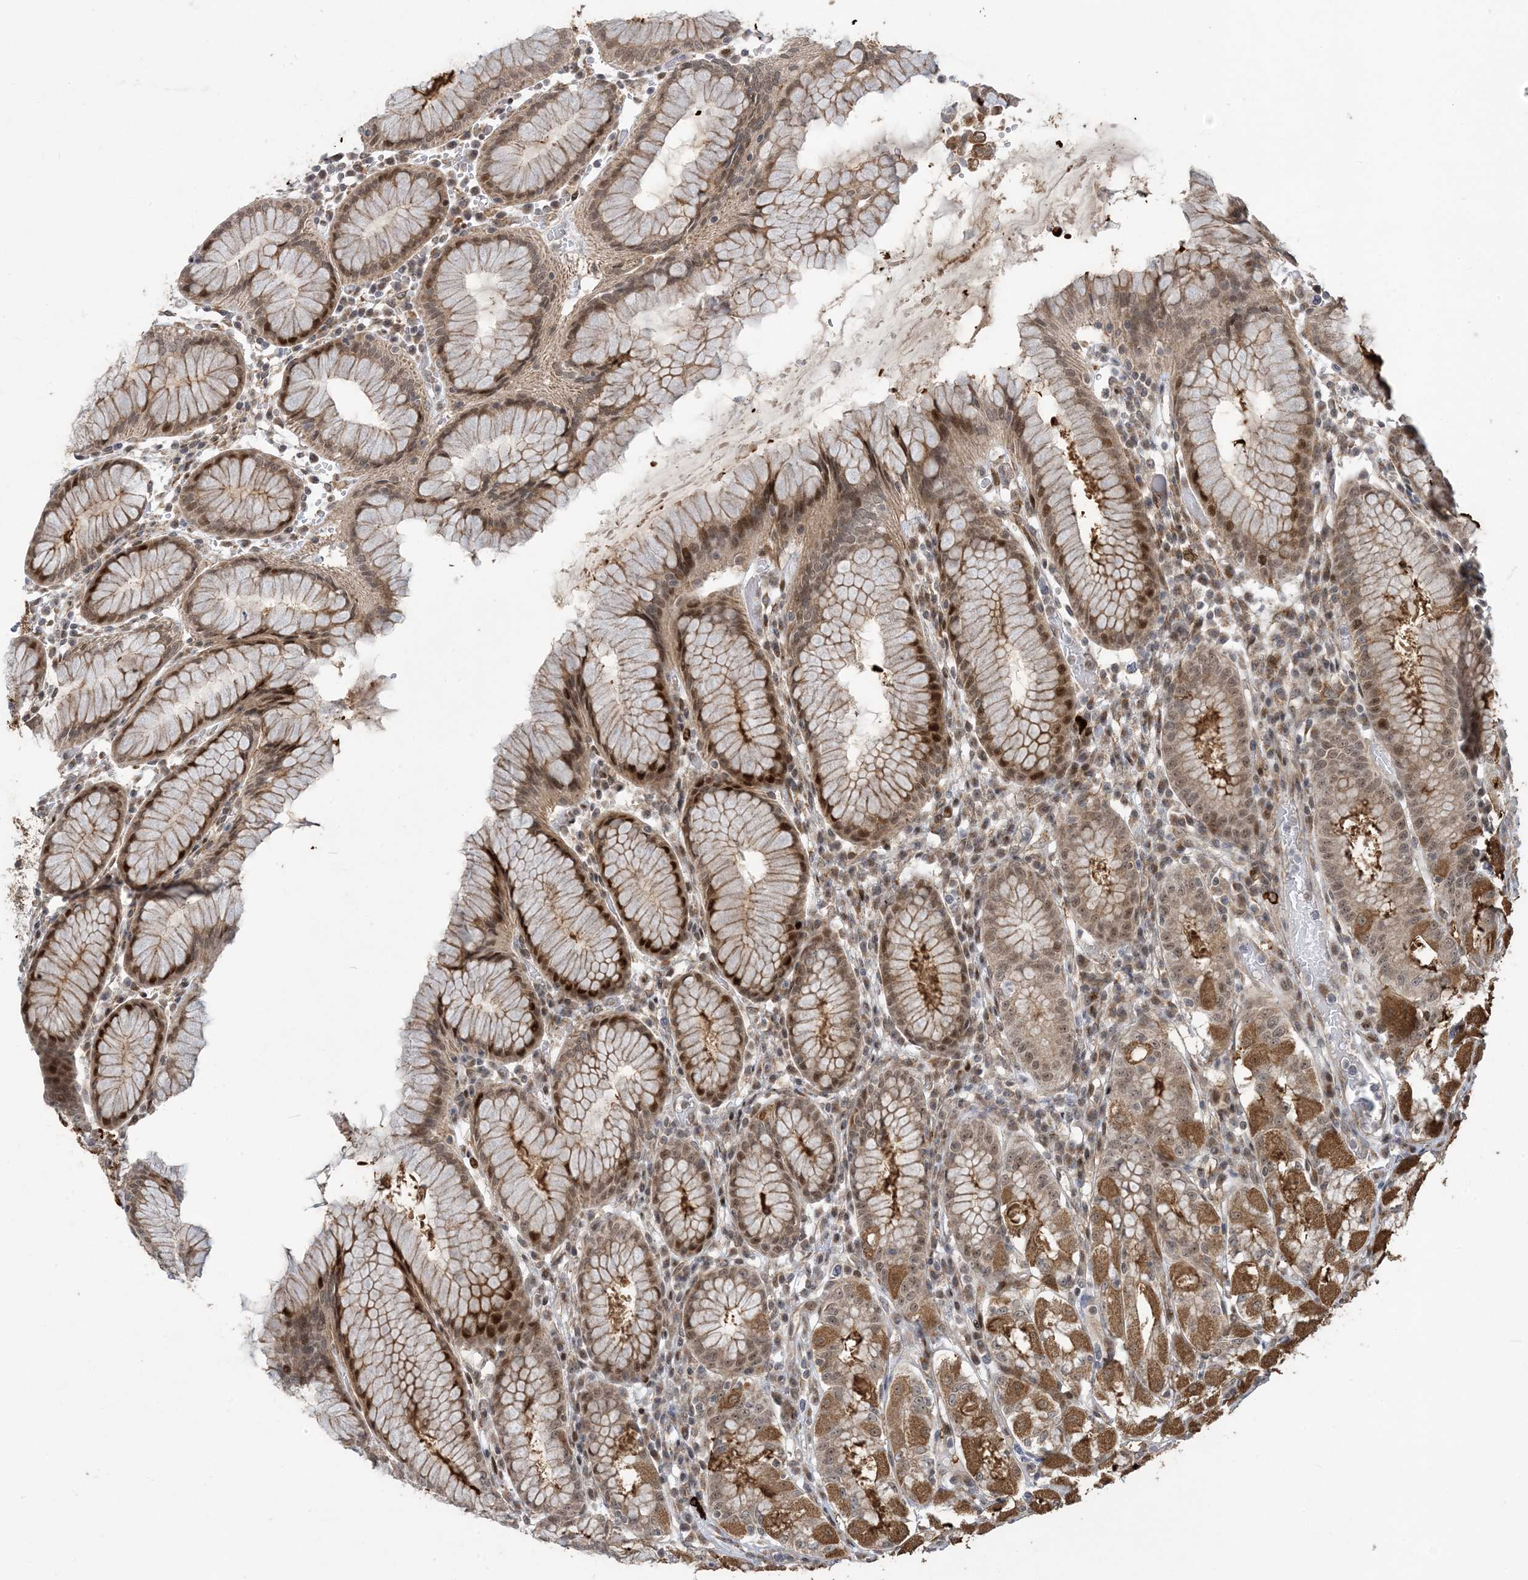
{"staining": {"intensity": "moderate", "quantity": "25%-75%", "location": "cytoplasmic/membranous,nuclear"}, "tissue": "stomach", "cell_type": "Glandular cells", "image_type": "normal", "snomed": [{"axis": "morphology", "description": "Normal tissue, NOS"}, {"axis": "topography", "description": "Stomach"}, {"axis": "topography", "description": "Stomach, lower"}], "caption": "A high-resolution photomicrograph shows IHC staining of benign stomach, which exhibits moderate cytoplasmic/membranous,nuclear positivity in about 25%-75% of glandular cells.", "gene": "FAM9B", "patient": {"sex": "female", "age": 56}}